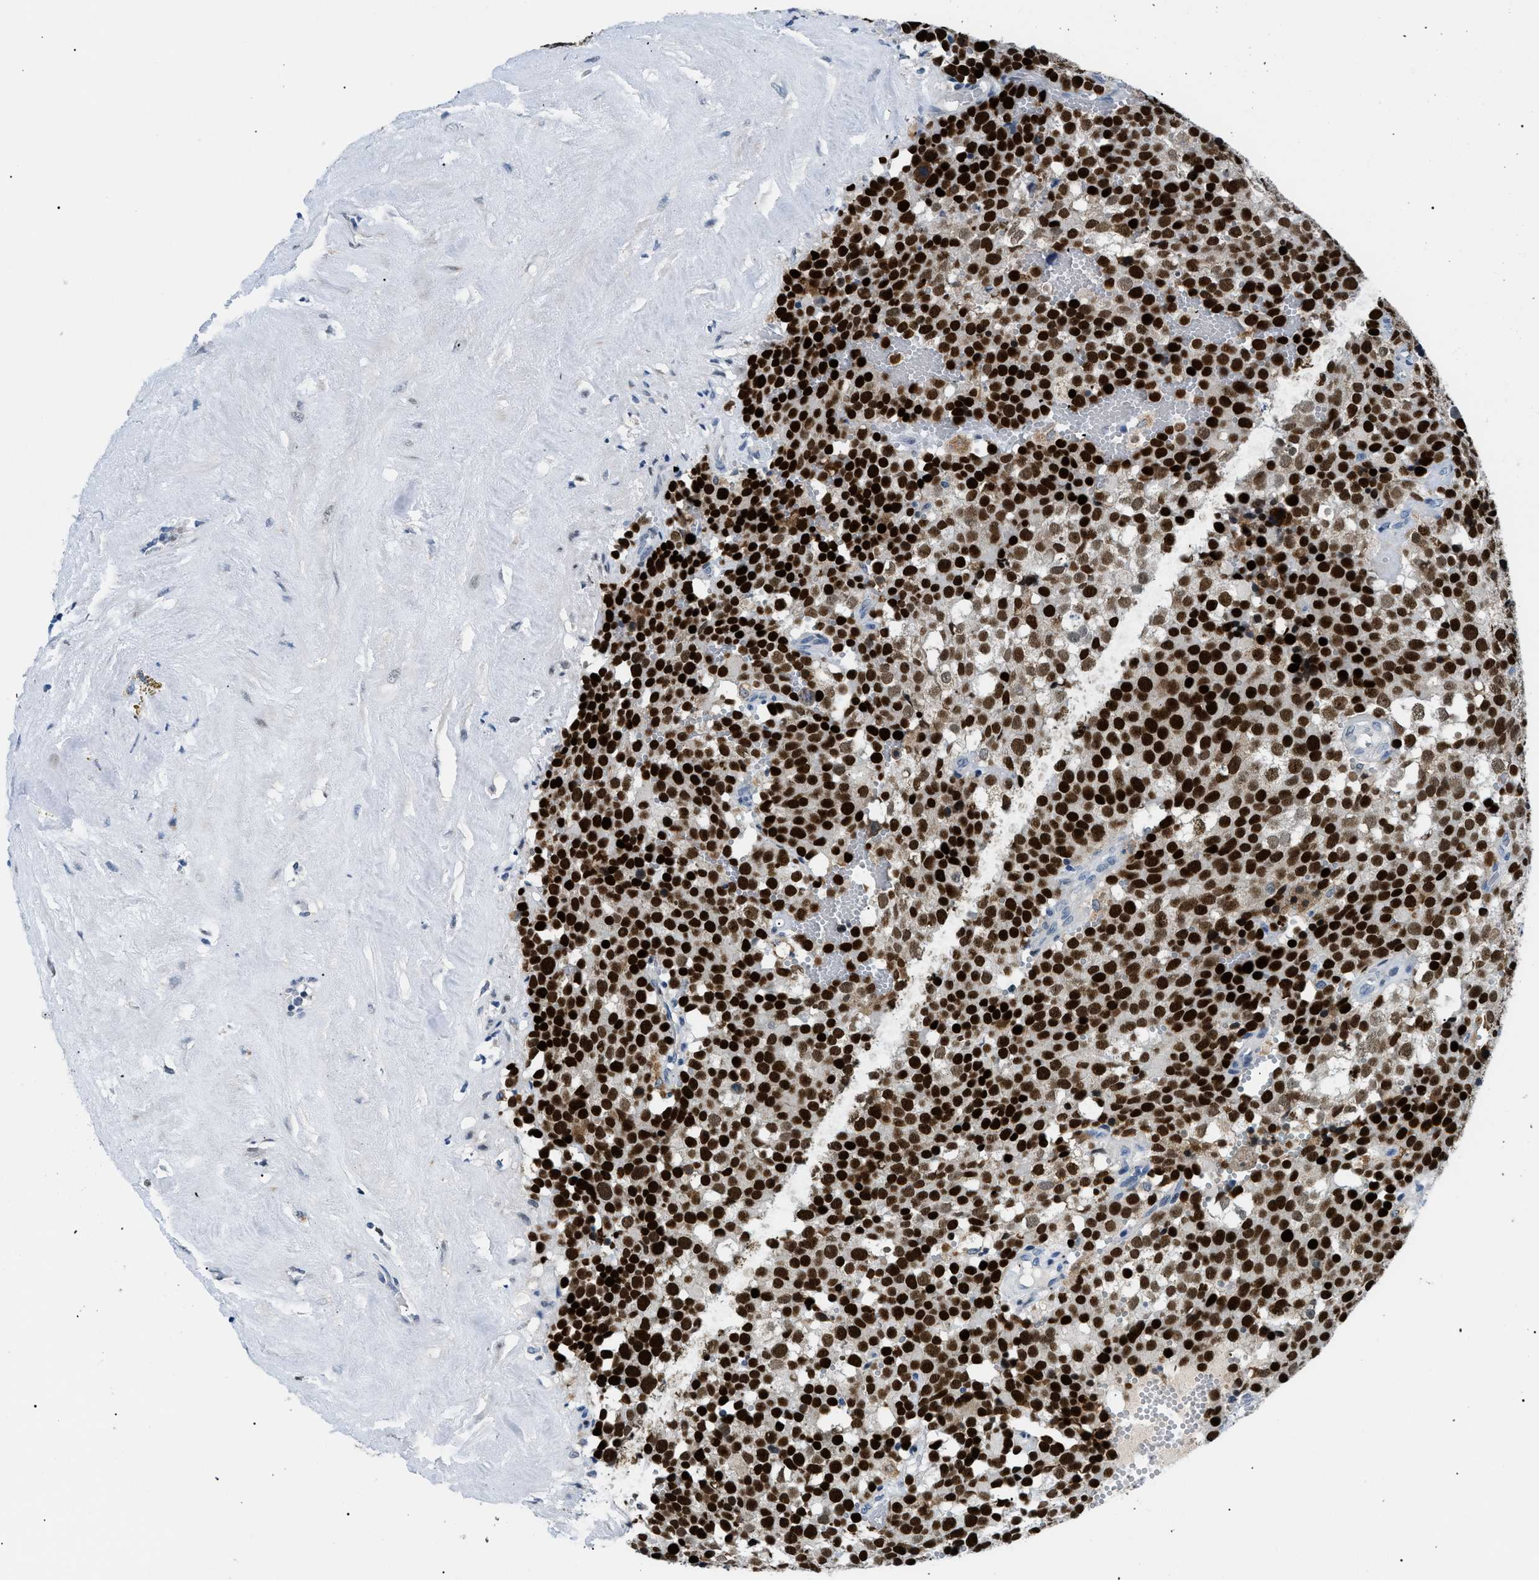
{"staining": {"intensity": "strong", "quantity": ">75%", "location": "nuclear"}, "tissue": "testis cancer", "cell_type": "Tumor cells", "image_type": "cancer", "snomed": [{"axis": "morphology", "description": "Seminoma, NOS"}, {"axis": "topography", "description": "Testis"}], "caption": "Brown immunohistochemical staining in human testis cancer demonstrates strong nuclear expression in about >75% of tumor cells.", "gene": "SMARCC1", "patient": {"sex": "male", "age": 71}}